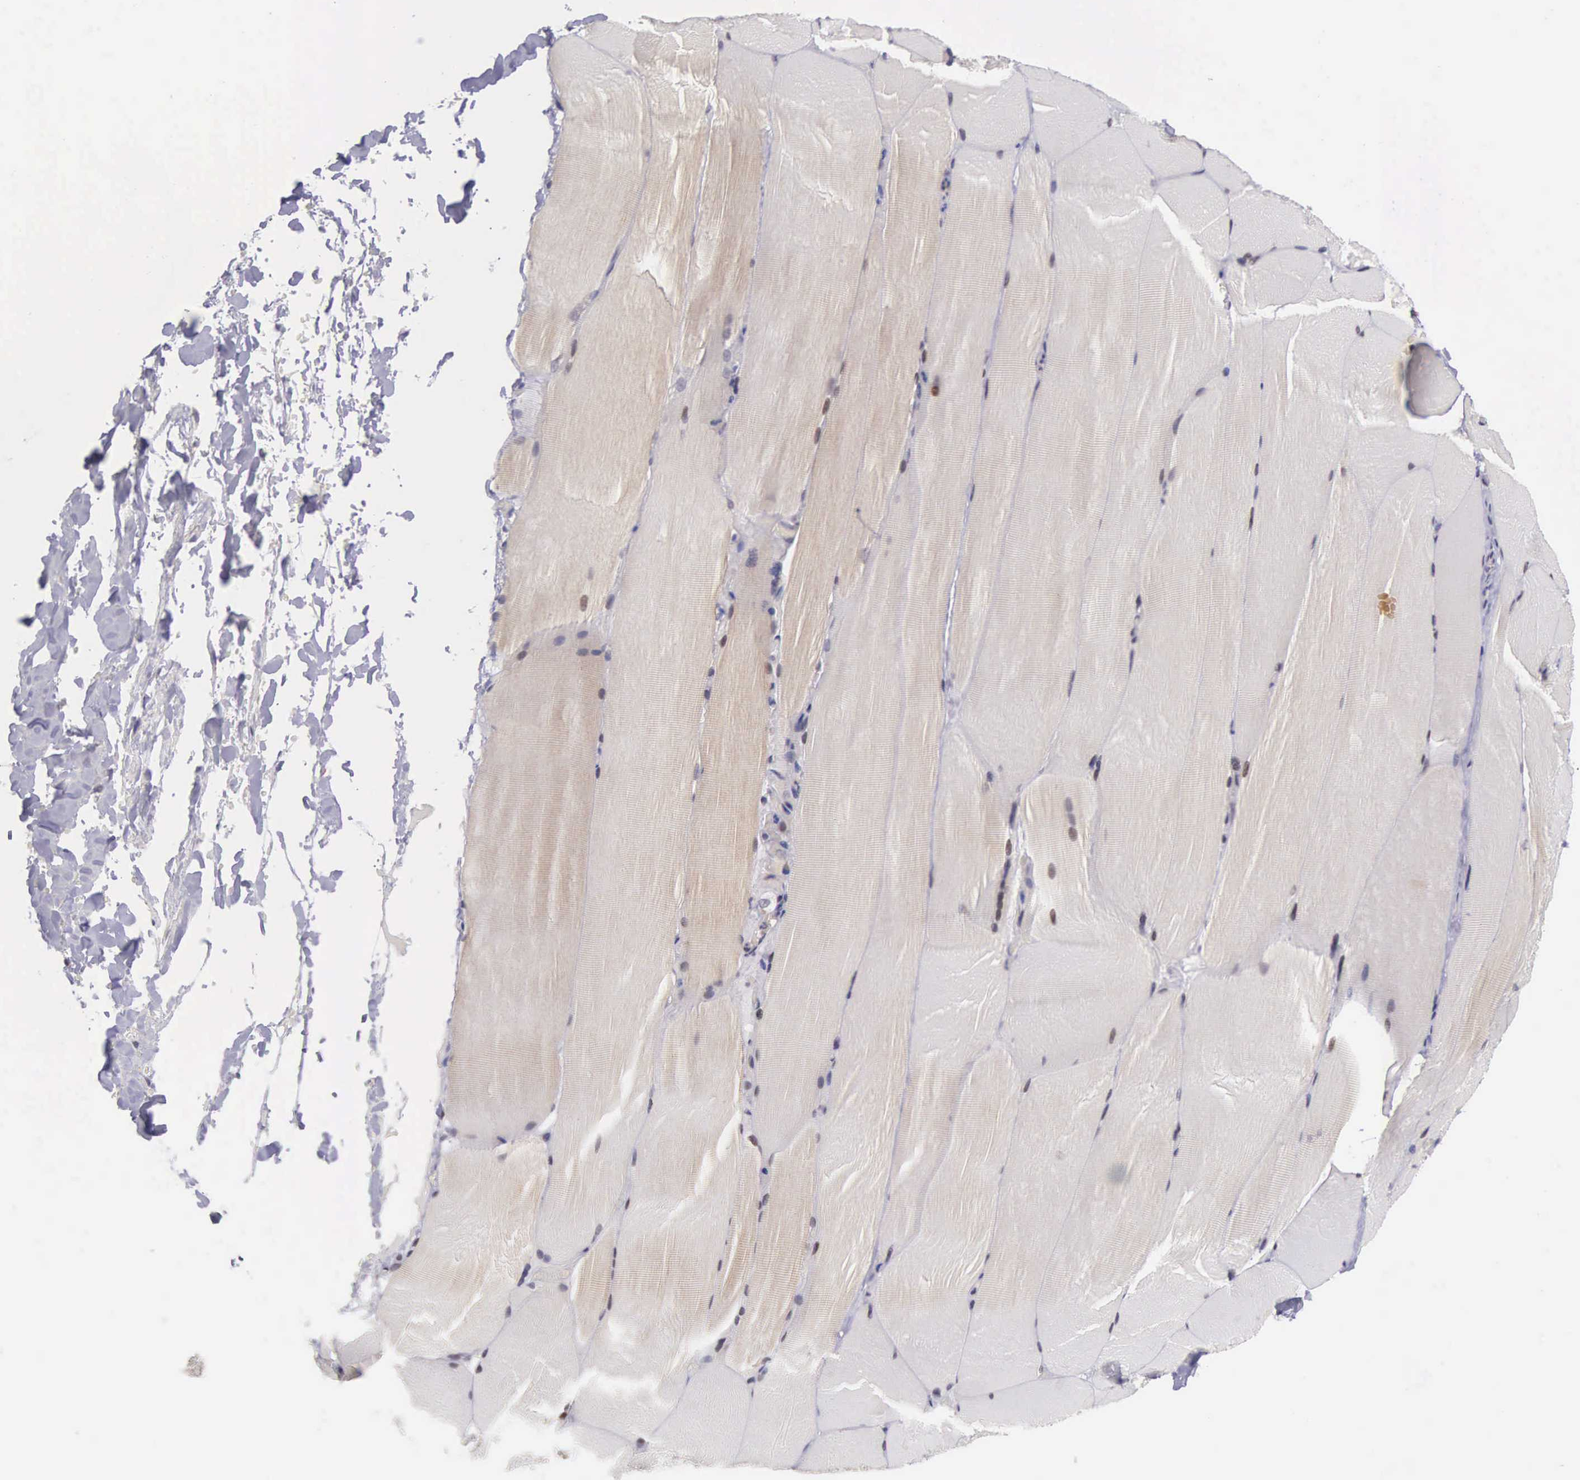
{"staining": {"intensity": "weak", "quantity": "25%-75%", "location": "cytoplasmic/membranous"}, "tissue": "skeletal muscle", "cell_type": "Myocytes", "image_type": "normal", "snomed": [{"axis": "morphology", "description": "Normal tissue, NOS"}, {"axis": "topography", "description": "Skeletal muscle"}], "caption": "Protein staining shows weak cytoplasmic/membranous positivity in approximately 25%-75% of myocytes in normal skeletal muscle. The staining was performed using DAB (3,3'-diaminobenzidine) to visualize the protein expression in brown, while the nuclei were stained in blue with hematoxylin (Magnification: 20x).", "gene": "SLC25A21", "patient": {"sex": "male", "age": 71}}